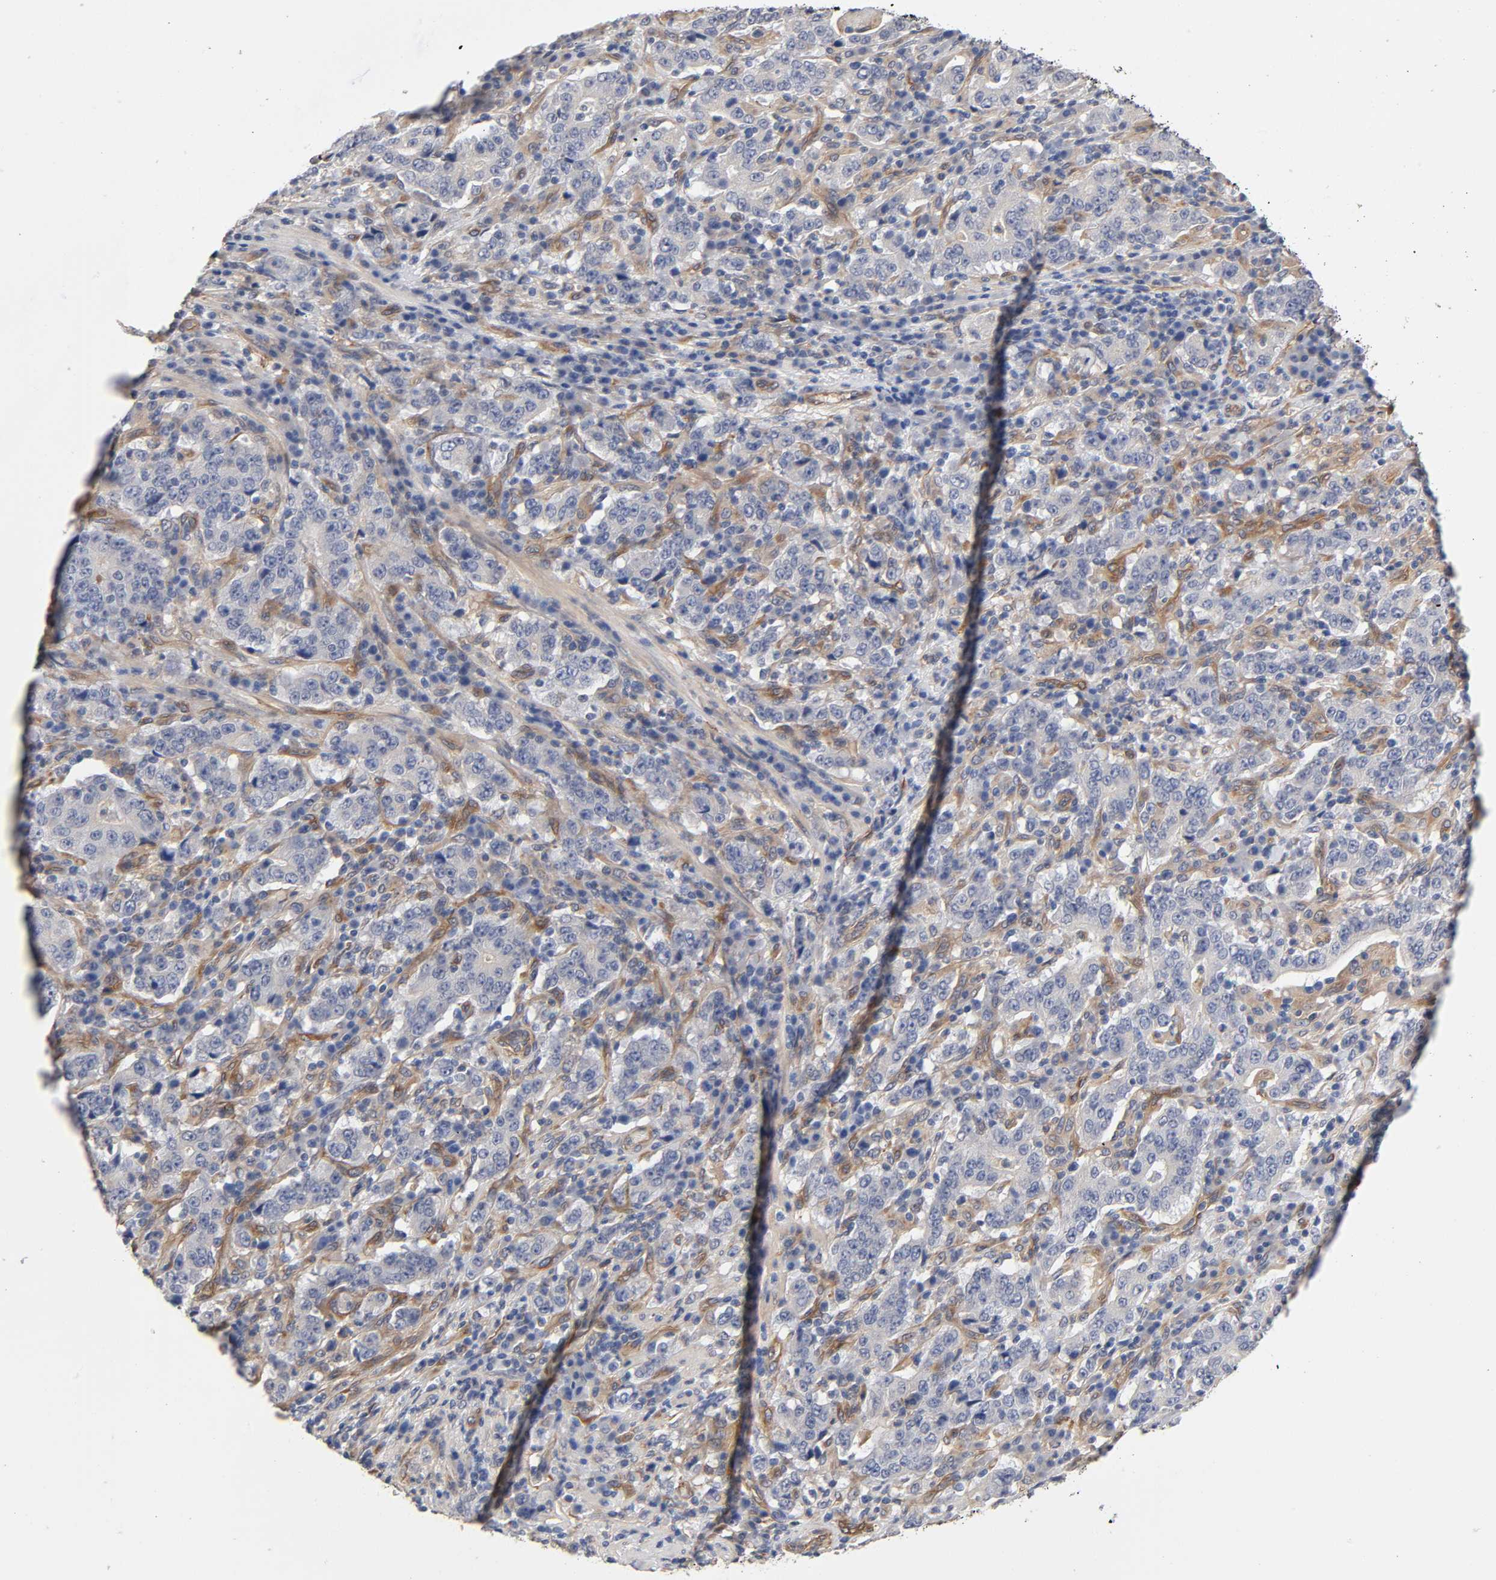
{"staining": {"intensity": "negative", "quantity": "none", "location": "none"}, "tissue": "stomach cancer", "cell_type": "Tumor cells", "image_type": "cancer", "snomed": [{"axis": "morphology", "description": "Normal tissue, NOS"}, {"axis": "morphology", "description": "Adenocarcinoma, NOS"}, {"axis": "topography", "description": "Stomach, upper"}, {"axis": "topography", "description": "Stomach"}], "caption": "An immunohistochemistry photomicrograph of stomach adenocarcinoma is shown. There is no staining in tumor cells of stomach adenocarcinoma.", "gene": "RAB13", "patient": {"sex": "male", "age": 59}}